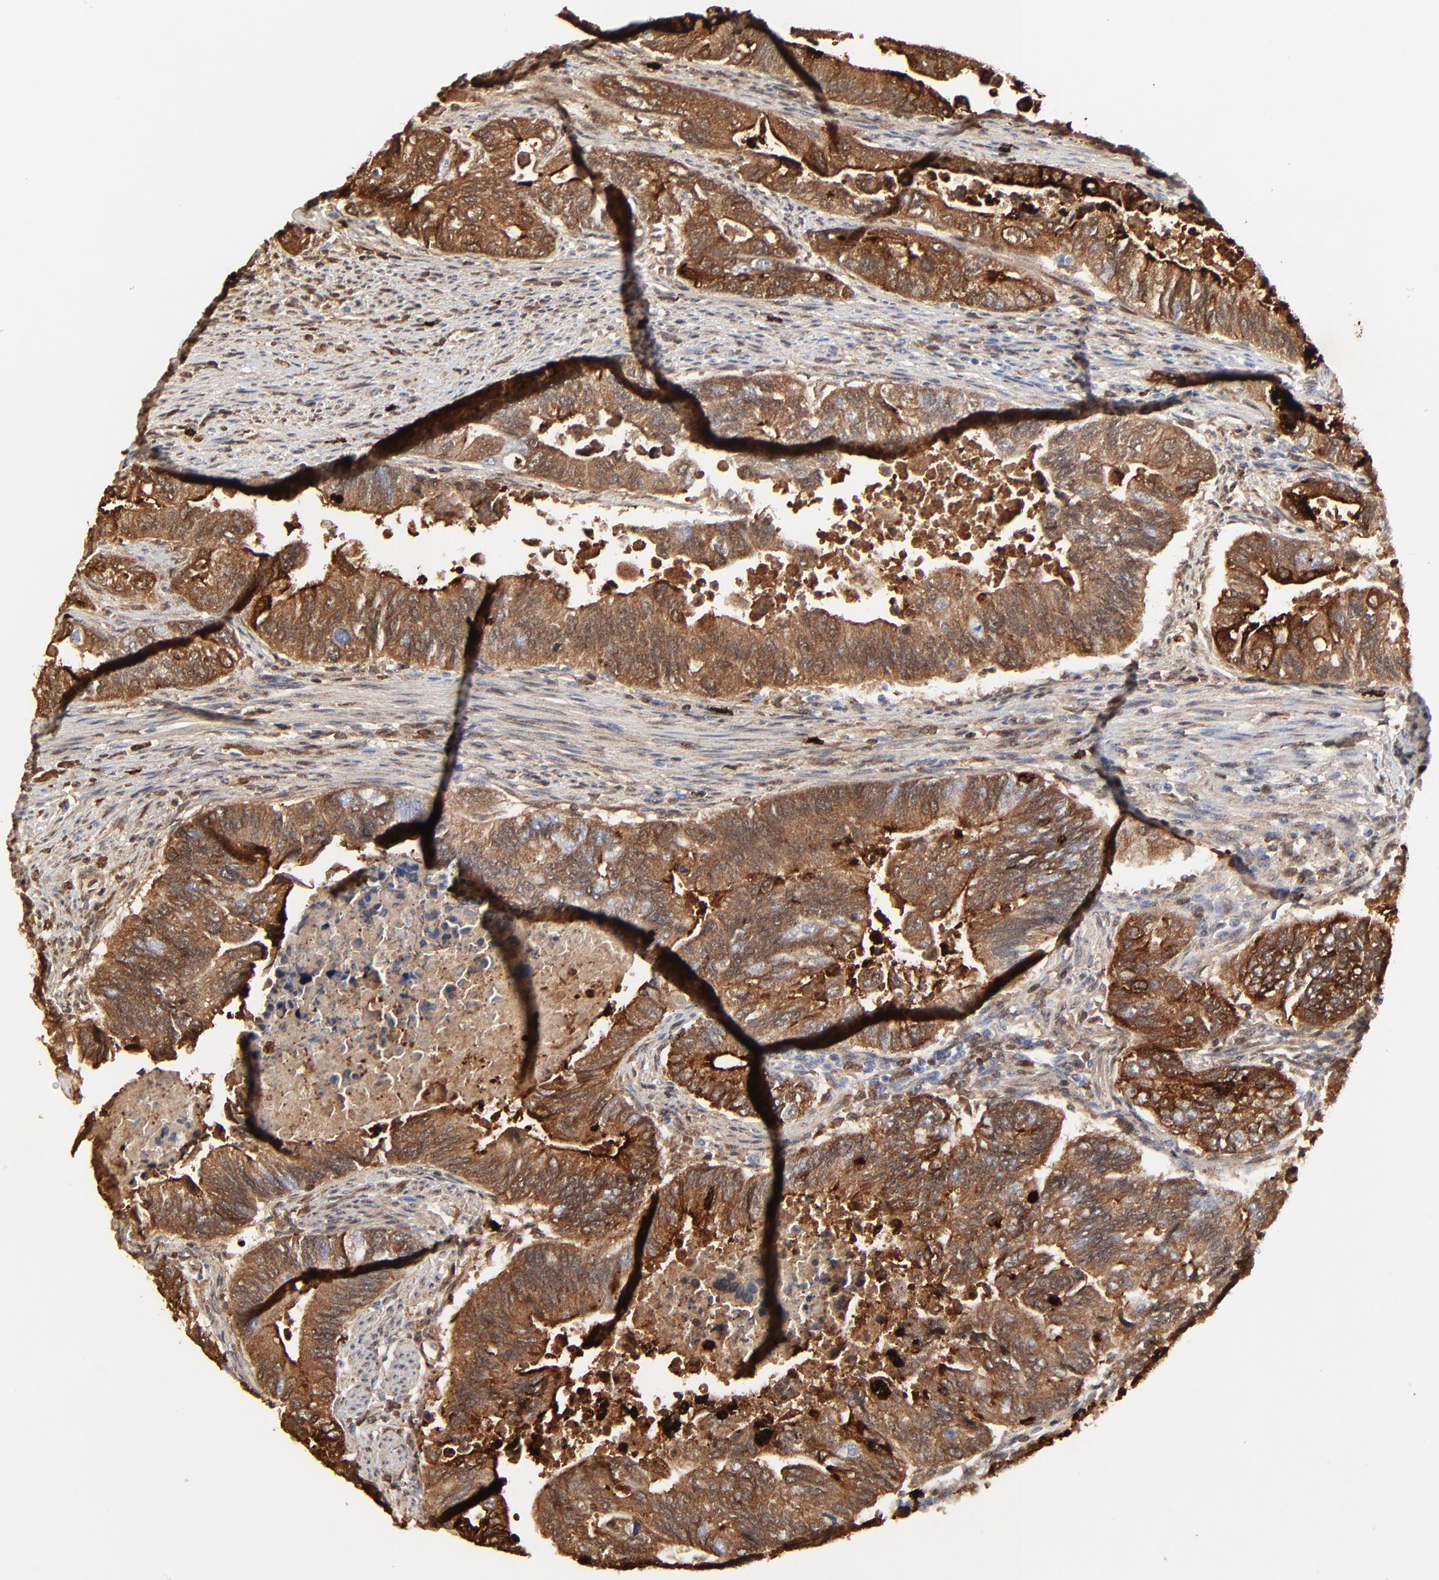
{"staining": {"intensity": "moderate", "quantity": ">75%", "location": "cytoplasmic/membranous"}, "tissue": "colorectal cancer", "cell_type": "Tumor cells", "image_type": "cancer", "snomed": [{"axis": "morphology", "description": "Adenocarcinoma, NOS"}, {"axis": "topography", "description": "Colon"}], "caption": "The photomicrograph reveals staining of colorectal cancer, revealing moderate cytoplasmic/membranous protein staining (brown color) within tumor cells.", "gene": "LCN2", "patient": {"sex": "female", "age": 11}}